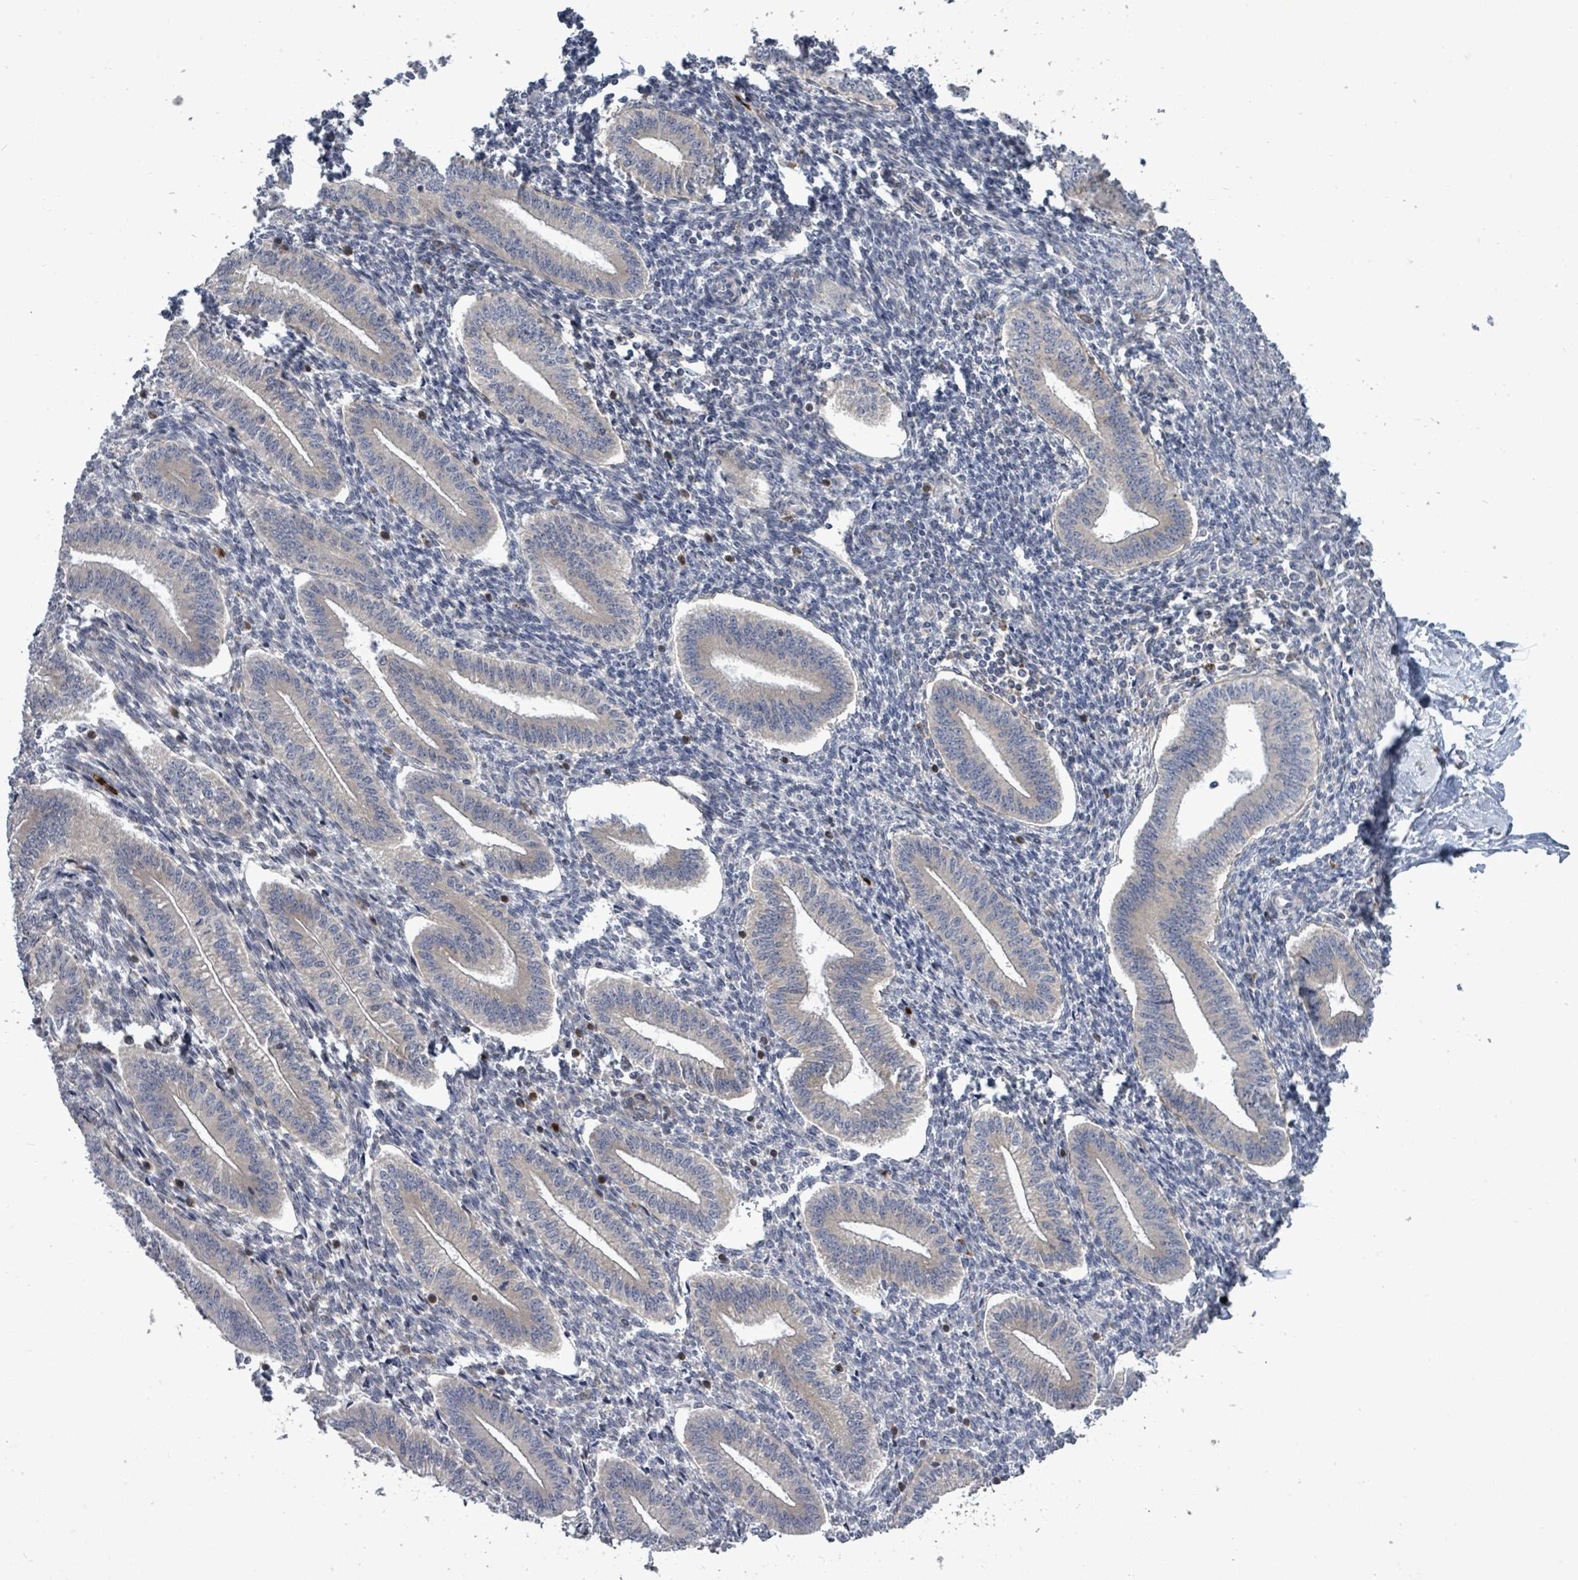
{"staining": {"intensity": "negative", "quantity": "none", "location": "none"}, "tissue": "endometrium", "cell_type": "Cells in endometrial stroma", "image_type": "normal", "snomed": [{"axis": "morphology", "description": "Normal tissue, NOS"}, {"axis": "topography", "description": "Endometrium"}], "caption": "A histopathology image of endometrium stained for a protein exhibits no brown staining in cells in endometrial stroma.", "gene": "SAR1A", "patient": {"sex": "female", "age": 34}}